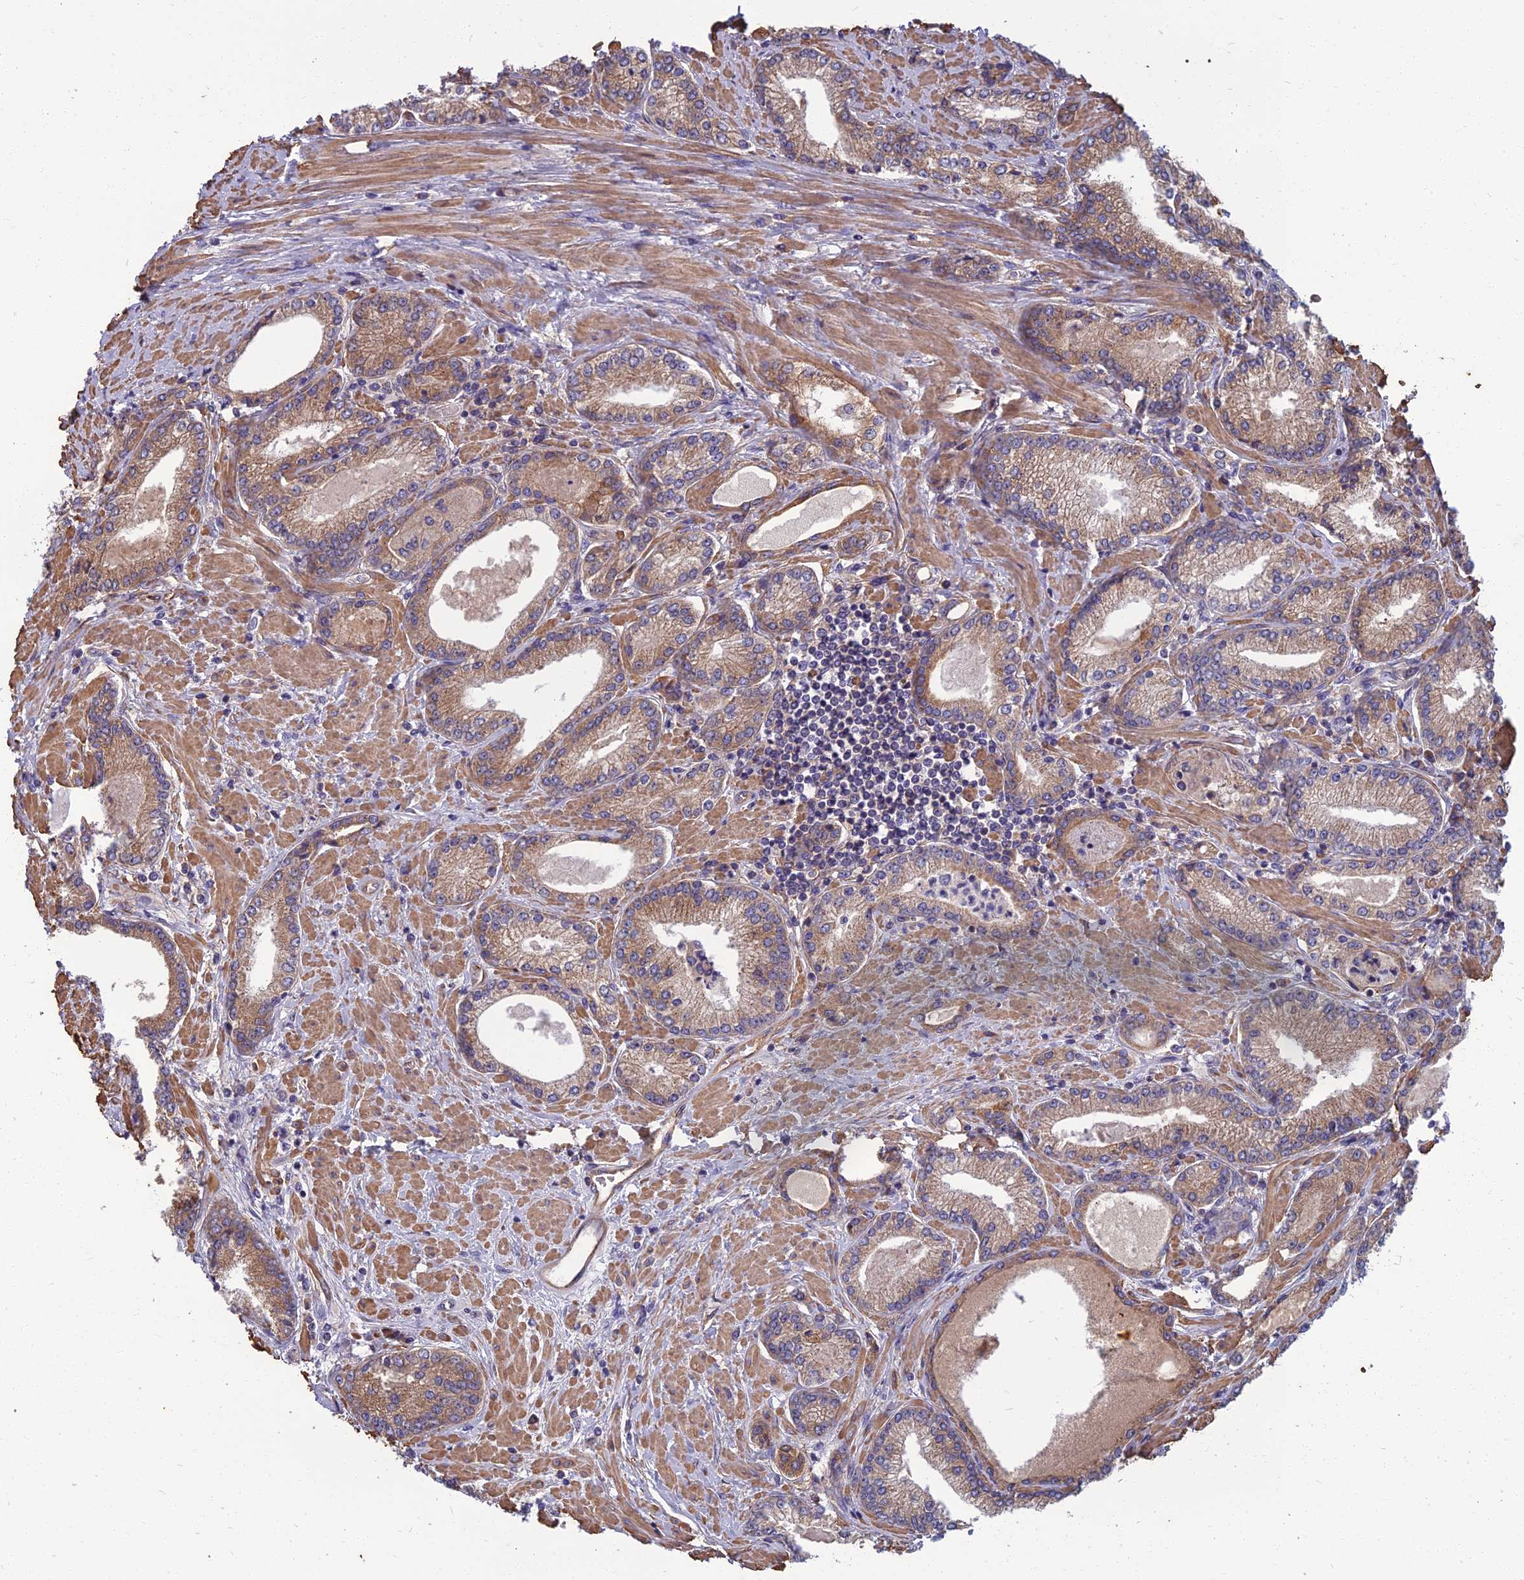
{"staining": {"intensity": "weak", "quantity": ">75%", "location": "cytoplasmic/membranous"}, "tissue": "prostate cancer", "cell_type": "Tumor cells", "image_type": "cancer", "snomed": [{"axis": "morphology", "description": "Adenocarcinoma, High grade"}, {"axis": "topography", "description": "Prostate"}], "caption": "Immunohistochemical staining of human prostate cancer (adenocarcinoma (high-grade)) displays low levels of weak cytoplasmic/membranous protein staining in approximately >75% of tumor cells.", "gene": "WDR24", "patient": {"sex": "male", "age": 66}}